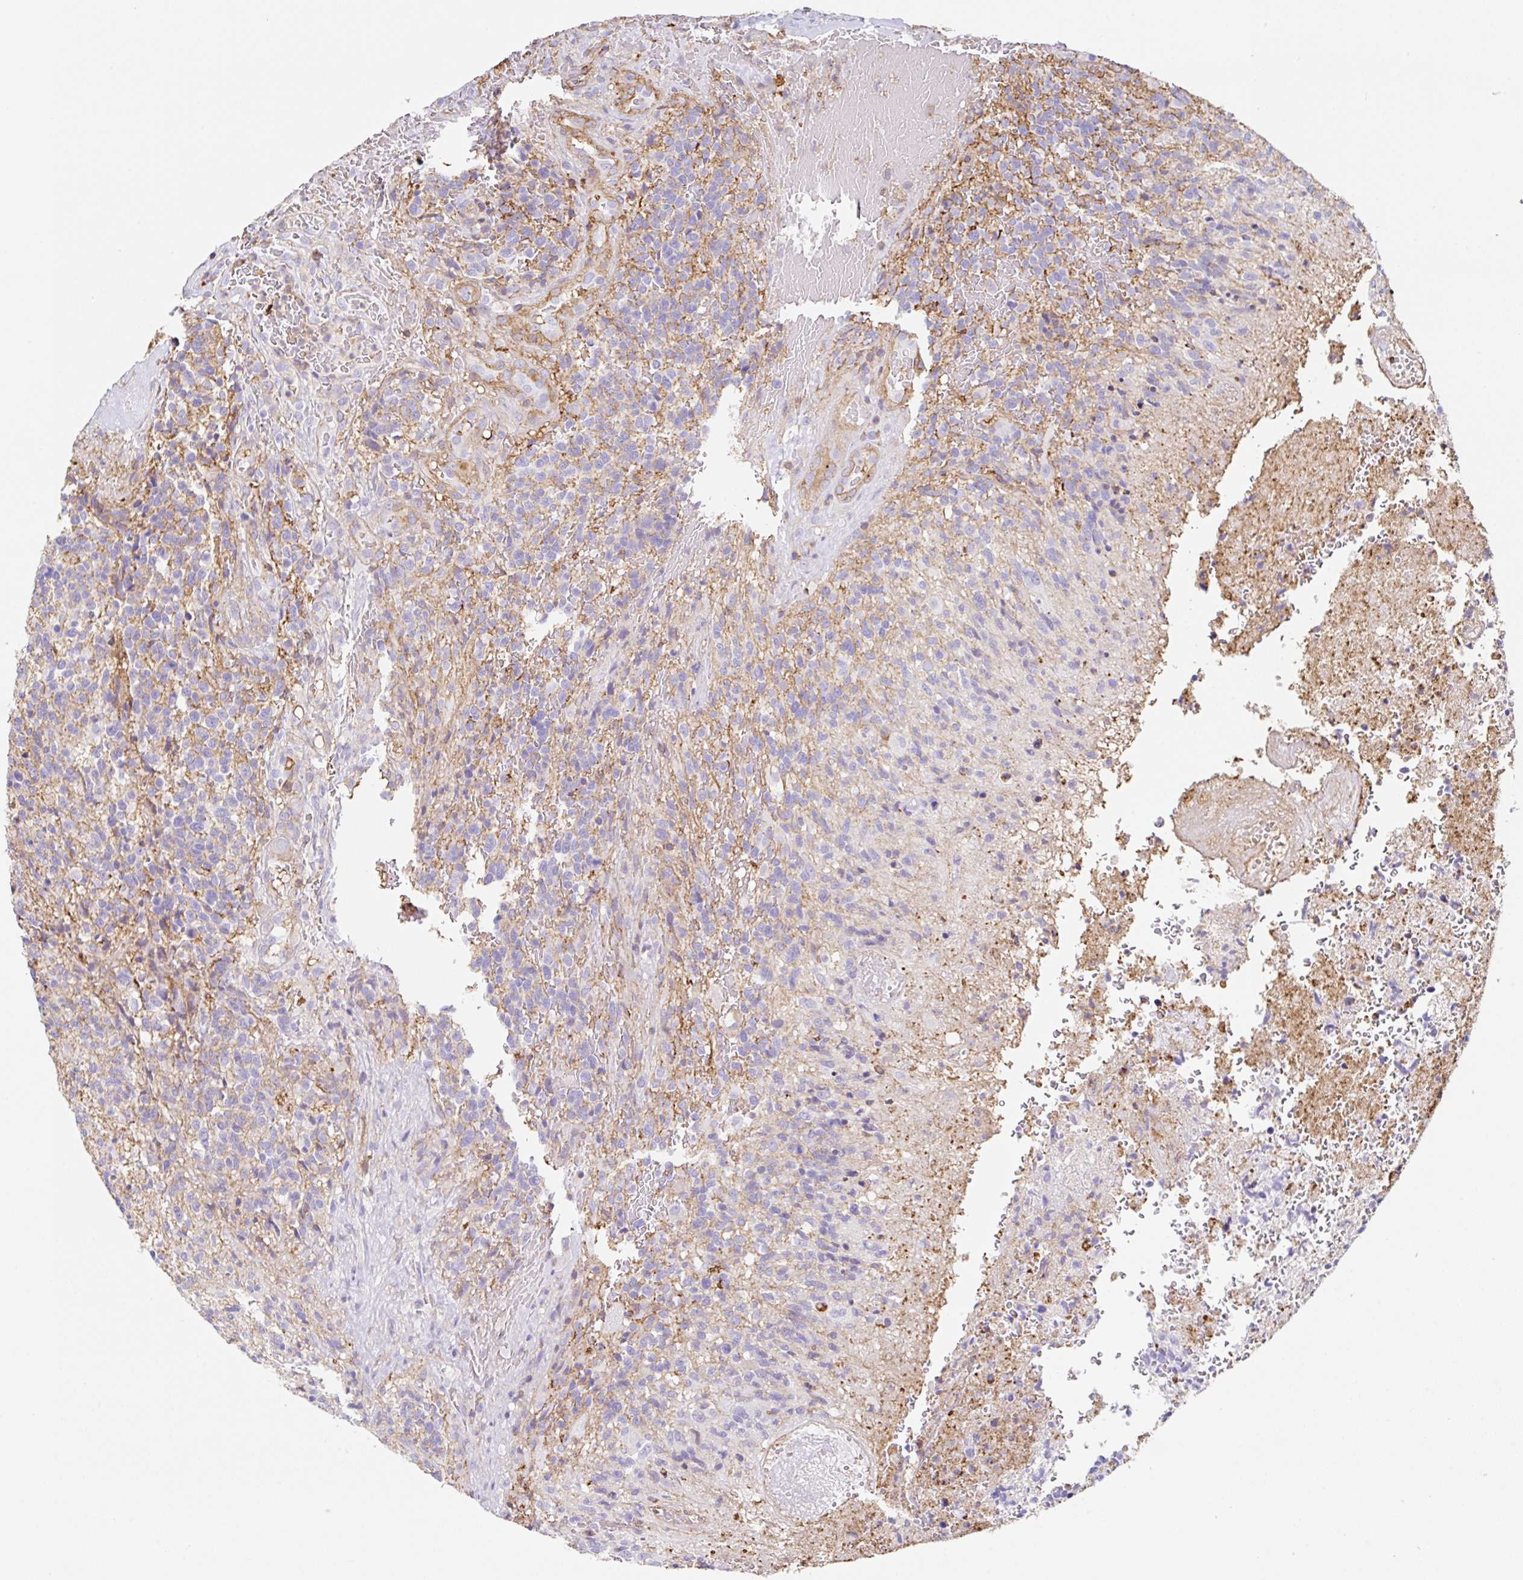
{"staining": {"intensity": "negative", "quantity": "none", "location": "none"}, "tissue": "glioma", "cell_type": "Tumor cells", "image_type": "cancer", "snomed": [{"axis": "morphology", "description": "Glioma, malignant, High grade"}, {"axis": "topography", "description": "Brain"}], "caption": "Tumor cells show no significant protein staining in glioma.", "gene": "MTTP", "patient": {"sex": "male", "age": 36}}